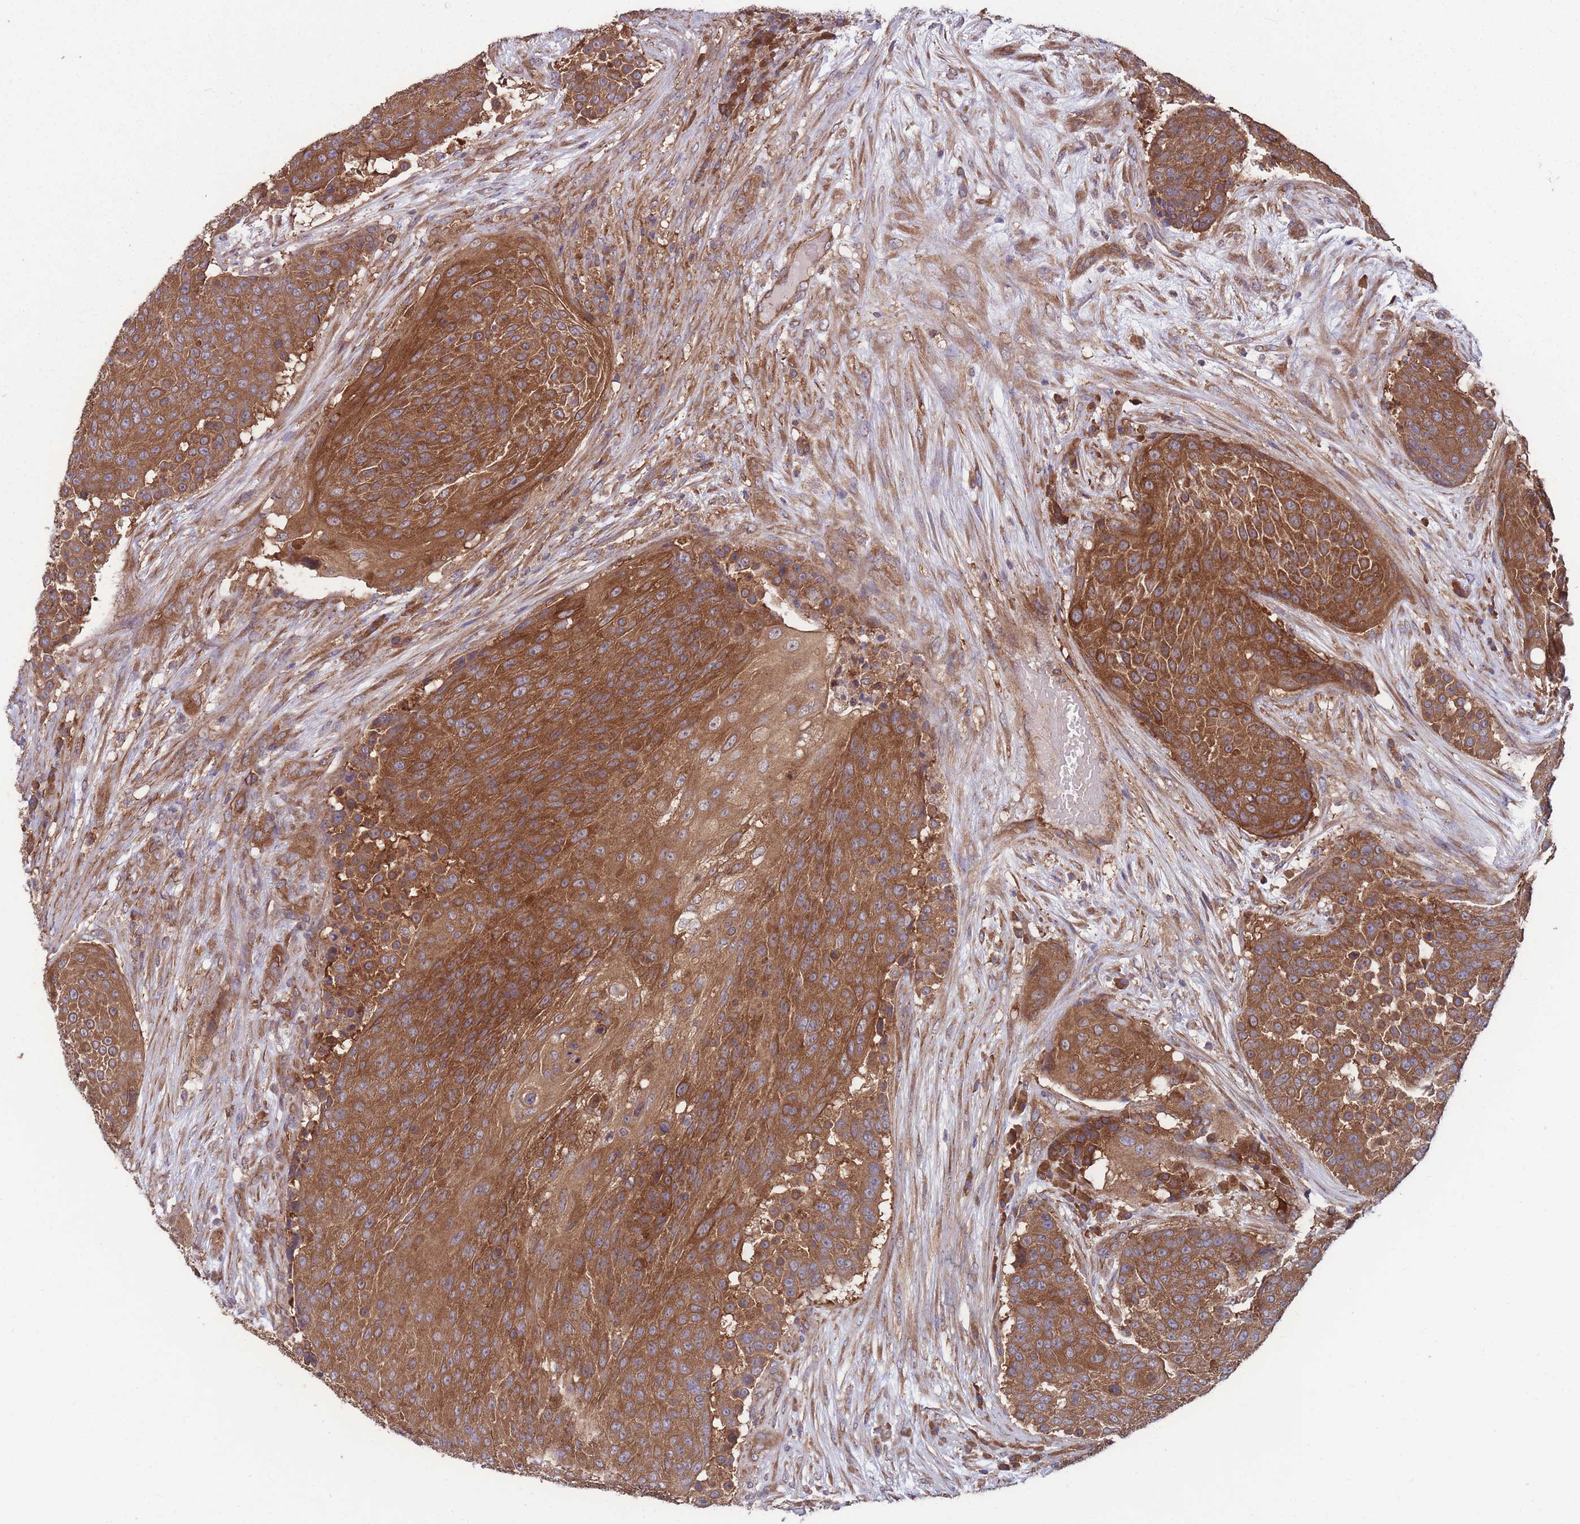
{"staining": {"intensity": "strong", "quantity": ">75%", "location": "cytoplasmic/membranous"}, "tissue": "urothelial cancer", "cell_type": "Tumor cells", "image_type": "cancer", "snomed": [{"axis": "morphology", "description": "Urothelial carcinoma, High grade"}, {"axis": "topography", "description": "Urinary bladder"}], "caption": "Human urothelial cancer stained for a protein (brown) displays strong cytoplasmic/membranous positive positivity in about >75% of tumor cells.", "gene": "ZPR1", "patient": {"sex": "female", "age": 63}}